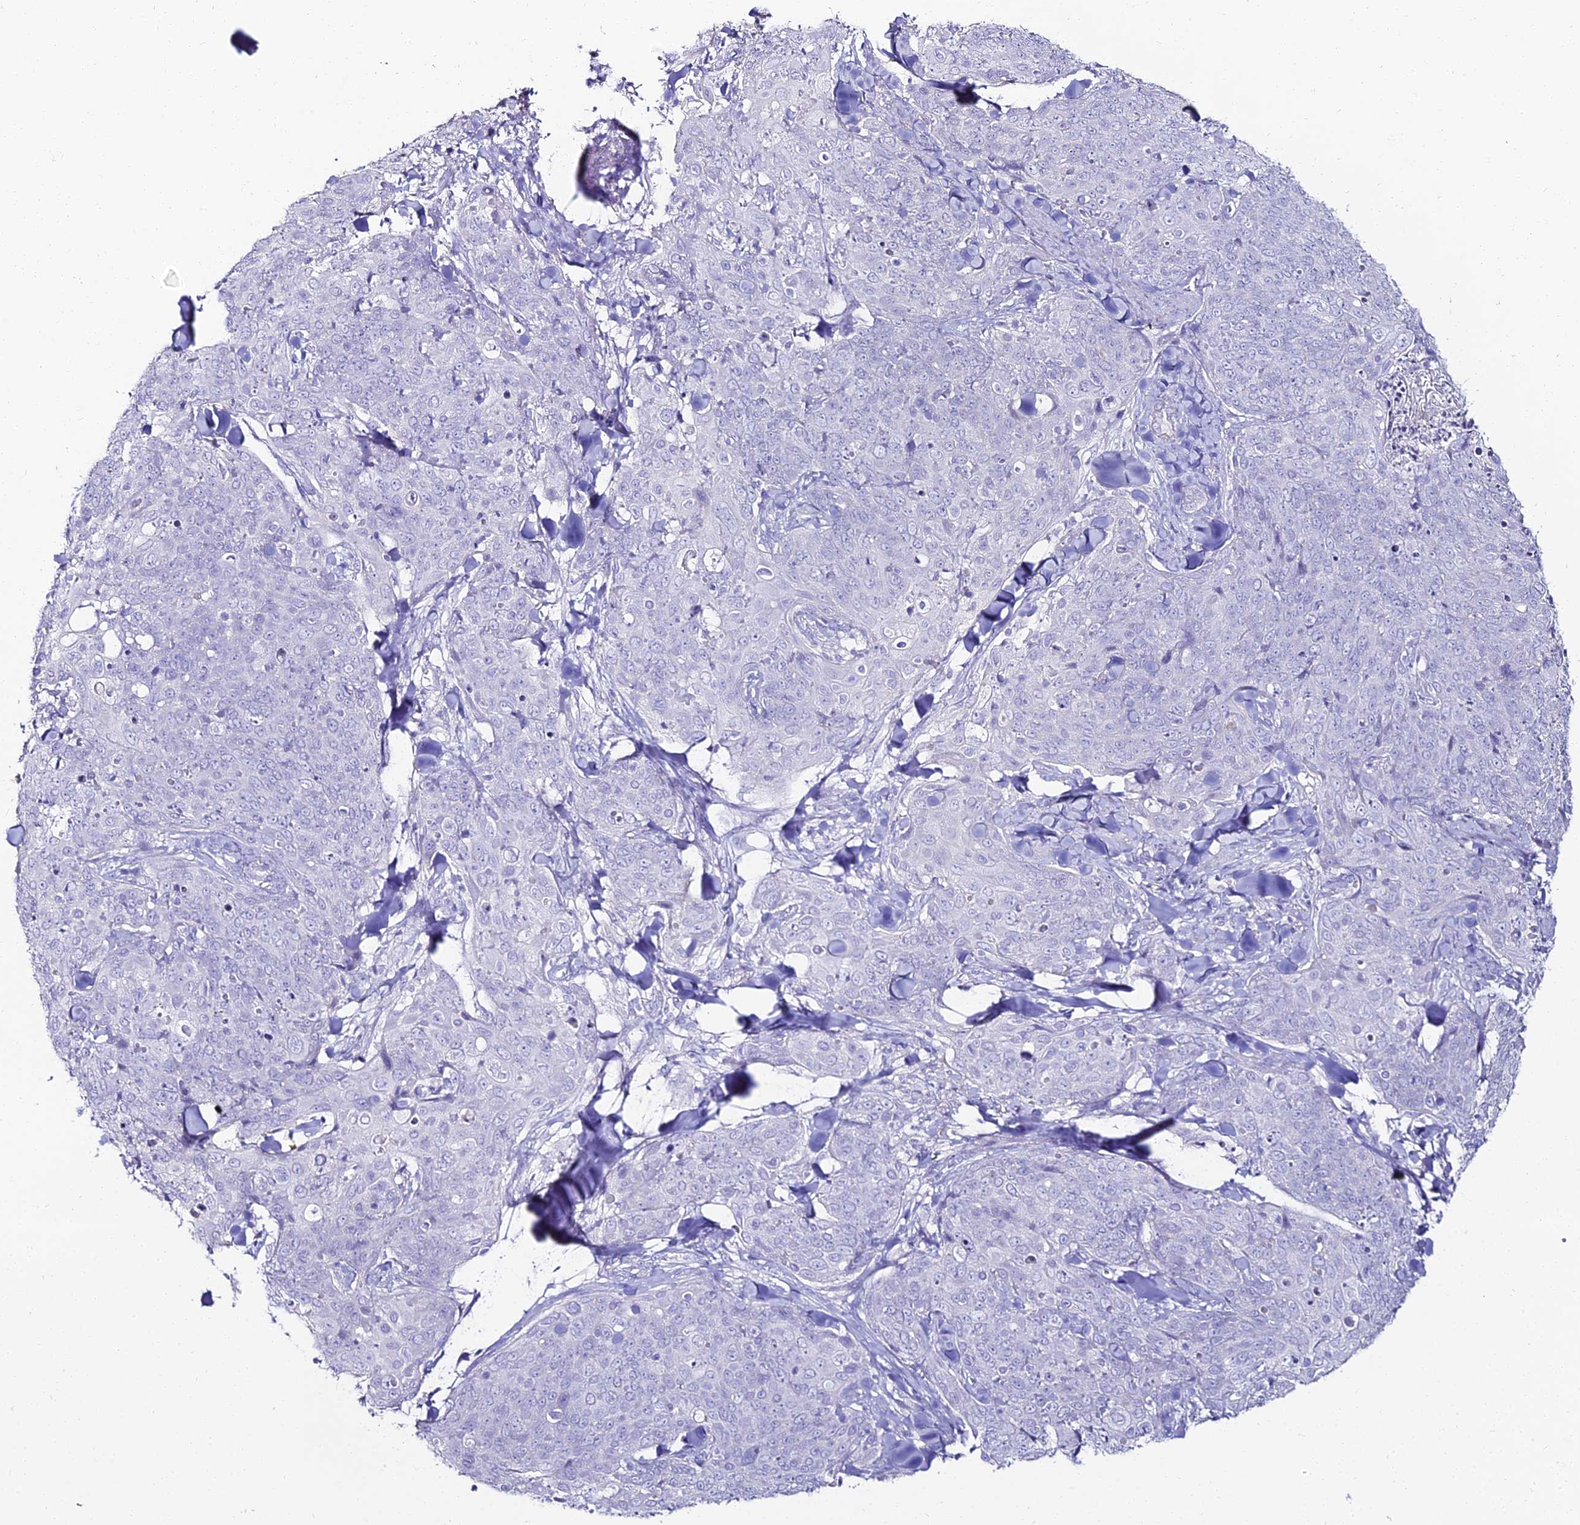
{"staining": {"intensity": "negative", "quantity": "none", "location": "none"}, "tissue": "skin cancer", "cell_type": "Tumor cells", "image_type": "cancer", "snomed": [{"axis": "morphology", "description": "Squamous cell carcinoma, NOS"}, {"axis": "topography", "description": "Skin"}, {"axis": "topography", "description": "Vulva"}], "caption": "Skin cancer was stained to show a protein in brown. There is no significant expression in tumor cells.", "gene": "ALPG", "patient": {"sex": "female", "age": 85}}